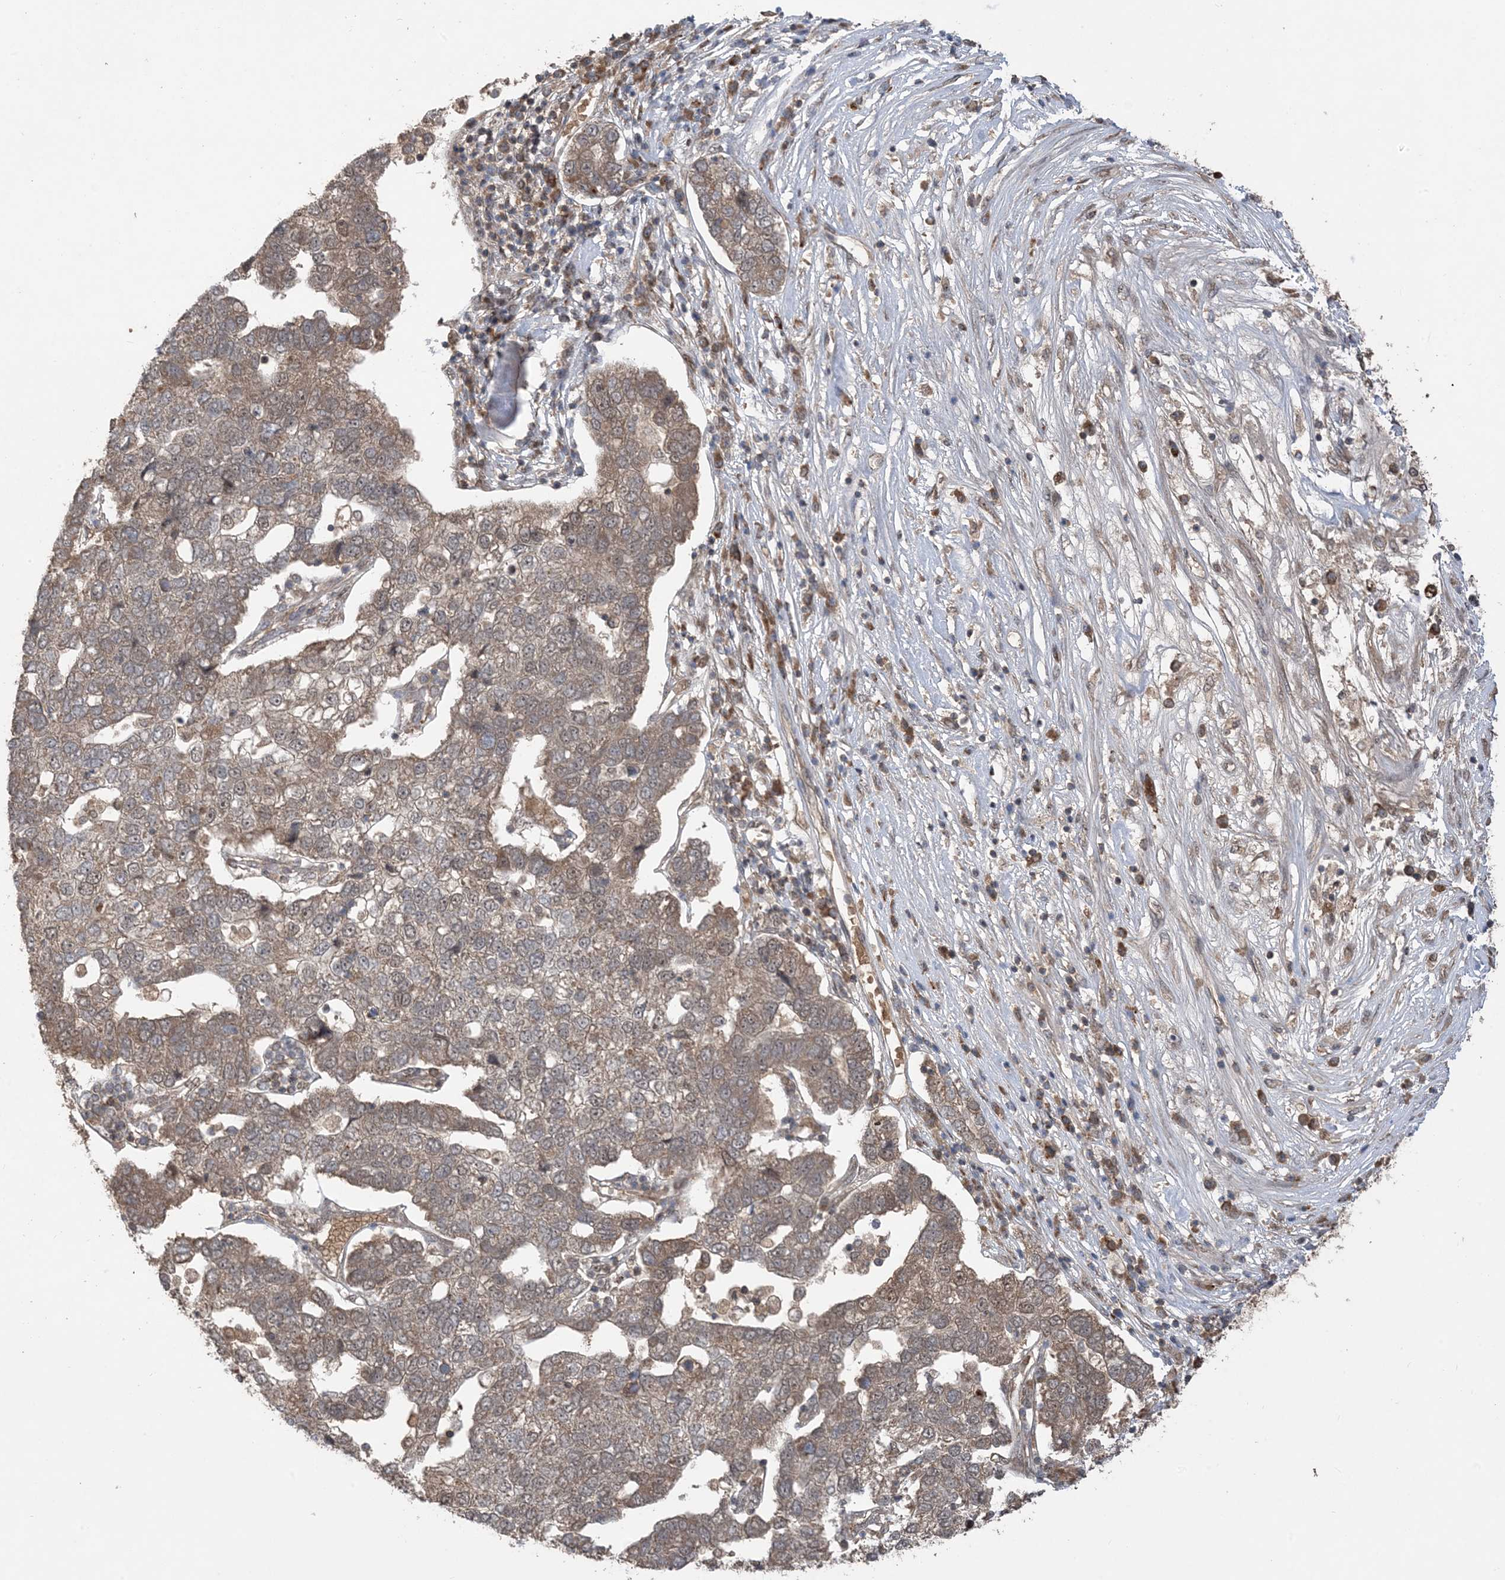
{"staining": {"intensity": "moderate", "quantity": ">75%", "location": "cytoplasmic/membranous"}, "tissue": "pancreatic cancer", "cell_type": "Tumor cells", "image_type": "cancer", "snomed": [{"axis": "morphology", "description": "Adenocarcinoma, NOS"}, {"axis": "topography", "description": "Pancreas"}], "caption": "Pancreatic cancer (adenocarcinoma) stained for a protein (brown) demonstrates moderate cytoplasmic/membranous positive staining in about >75% of tumor cells.", "gene": "PUSL1", "patient": {"sex": "female", "age": 61}}